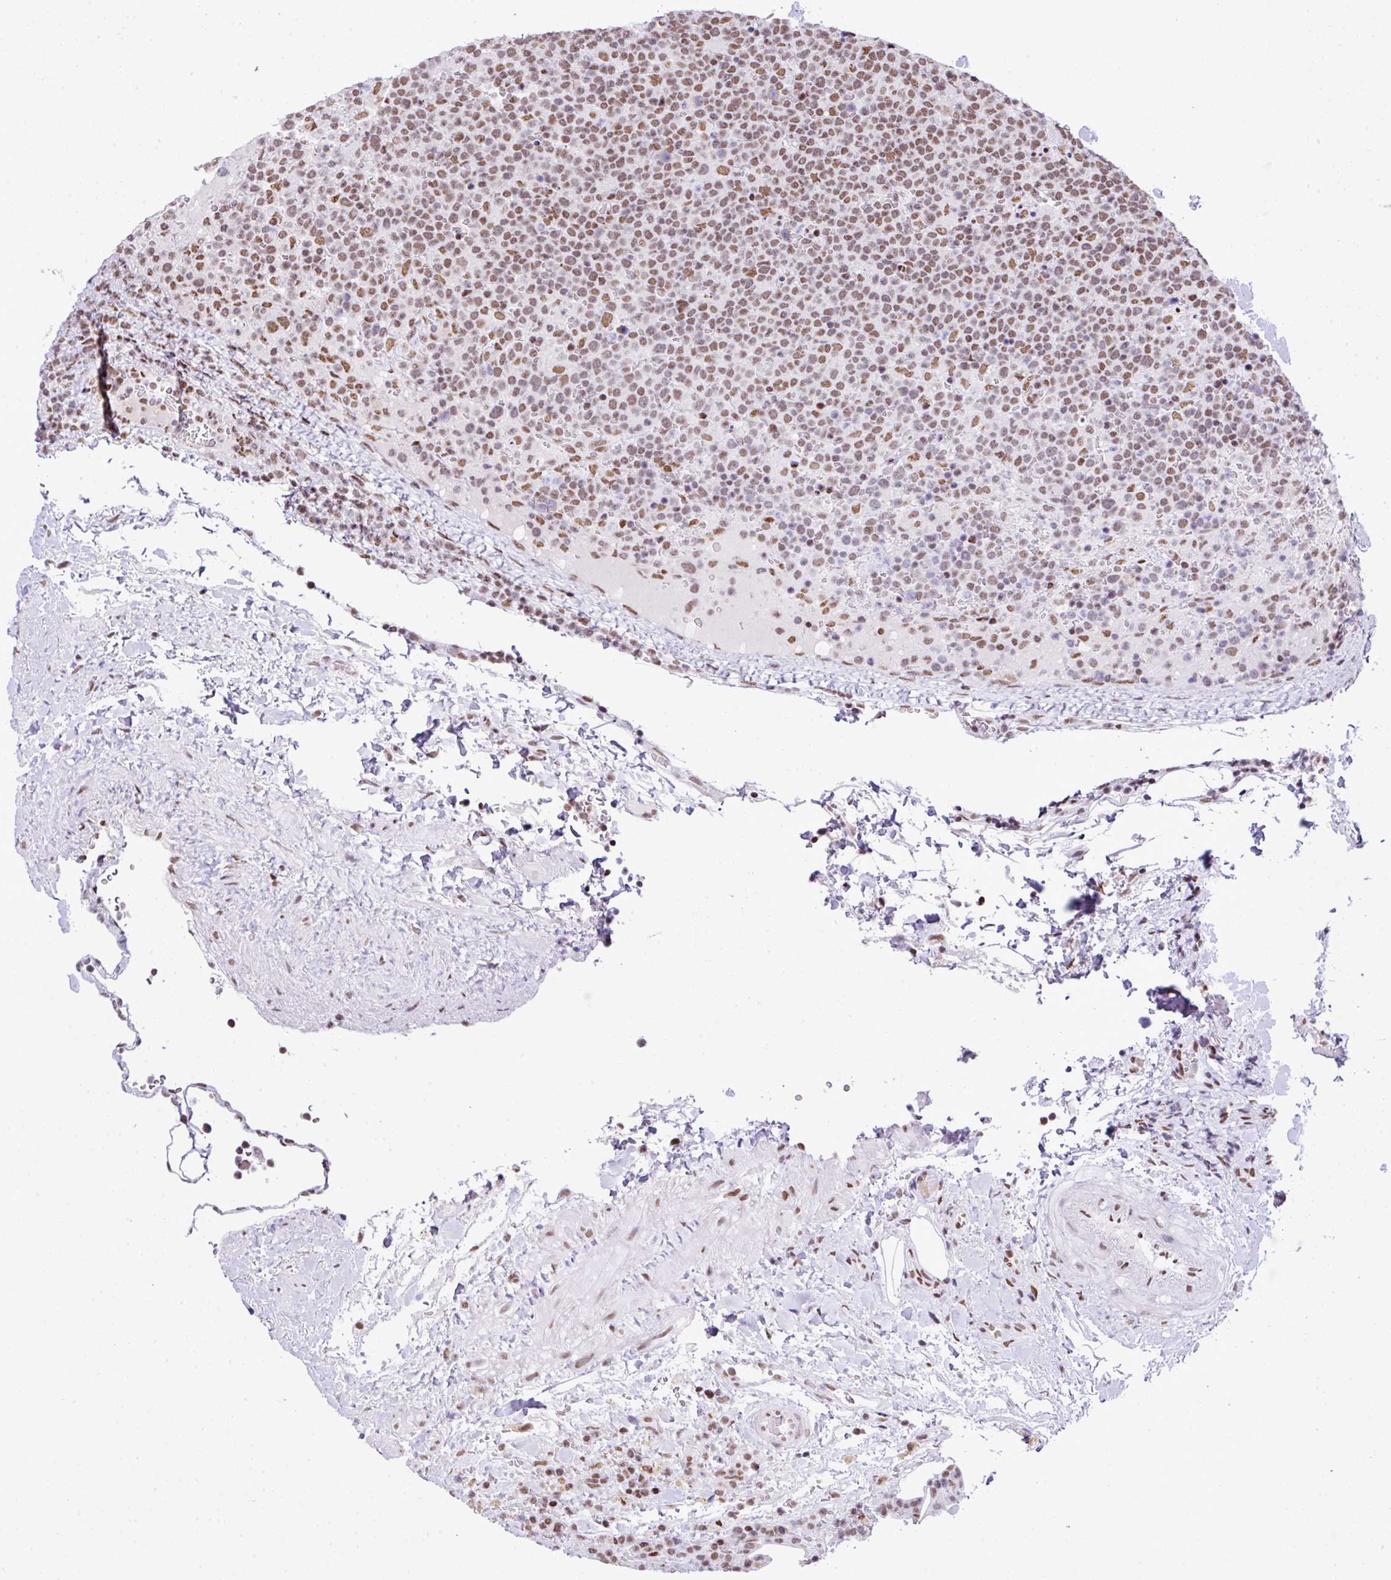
{"staining": {"intensity": "moderate", "quantity": ">75%", "location": "nuclear"}, "tissue": "lymphoma", "cell_type": "Tumor cells", "image_type": "cancer", "snomed": [{"axis": "morphology", "description": "Malignant lymphoma, non-Hodgkin's type, High grade"}, {"axis": "topography", "description": "Lymph node"}], "caption": "The immunohistochemical stain shows moderate nuclear positivity in tumor cells of malignant lymphoma, non-Hodgkin's type (high-grade) tissue. (Stains: DAB in brown, nuclei in blue, Microscopy: brightfield microscopy at high magnification).", "gene": "RARG", "patient": {"sex": "male", "age": 61}}